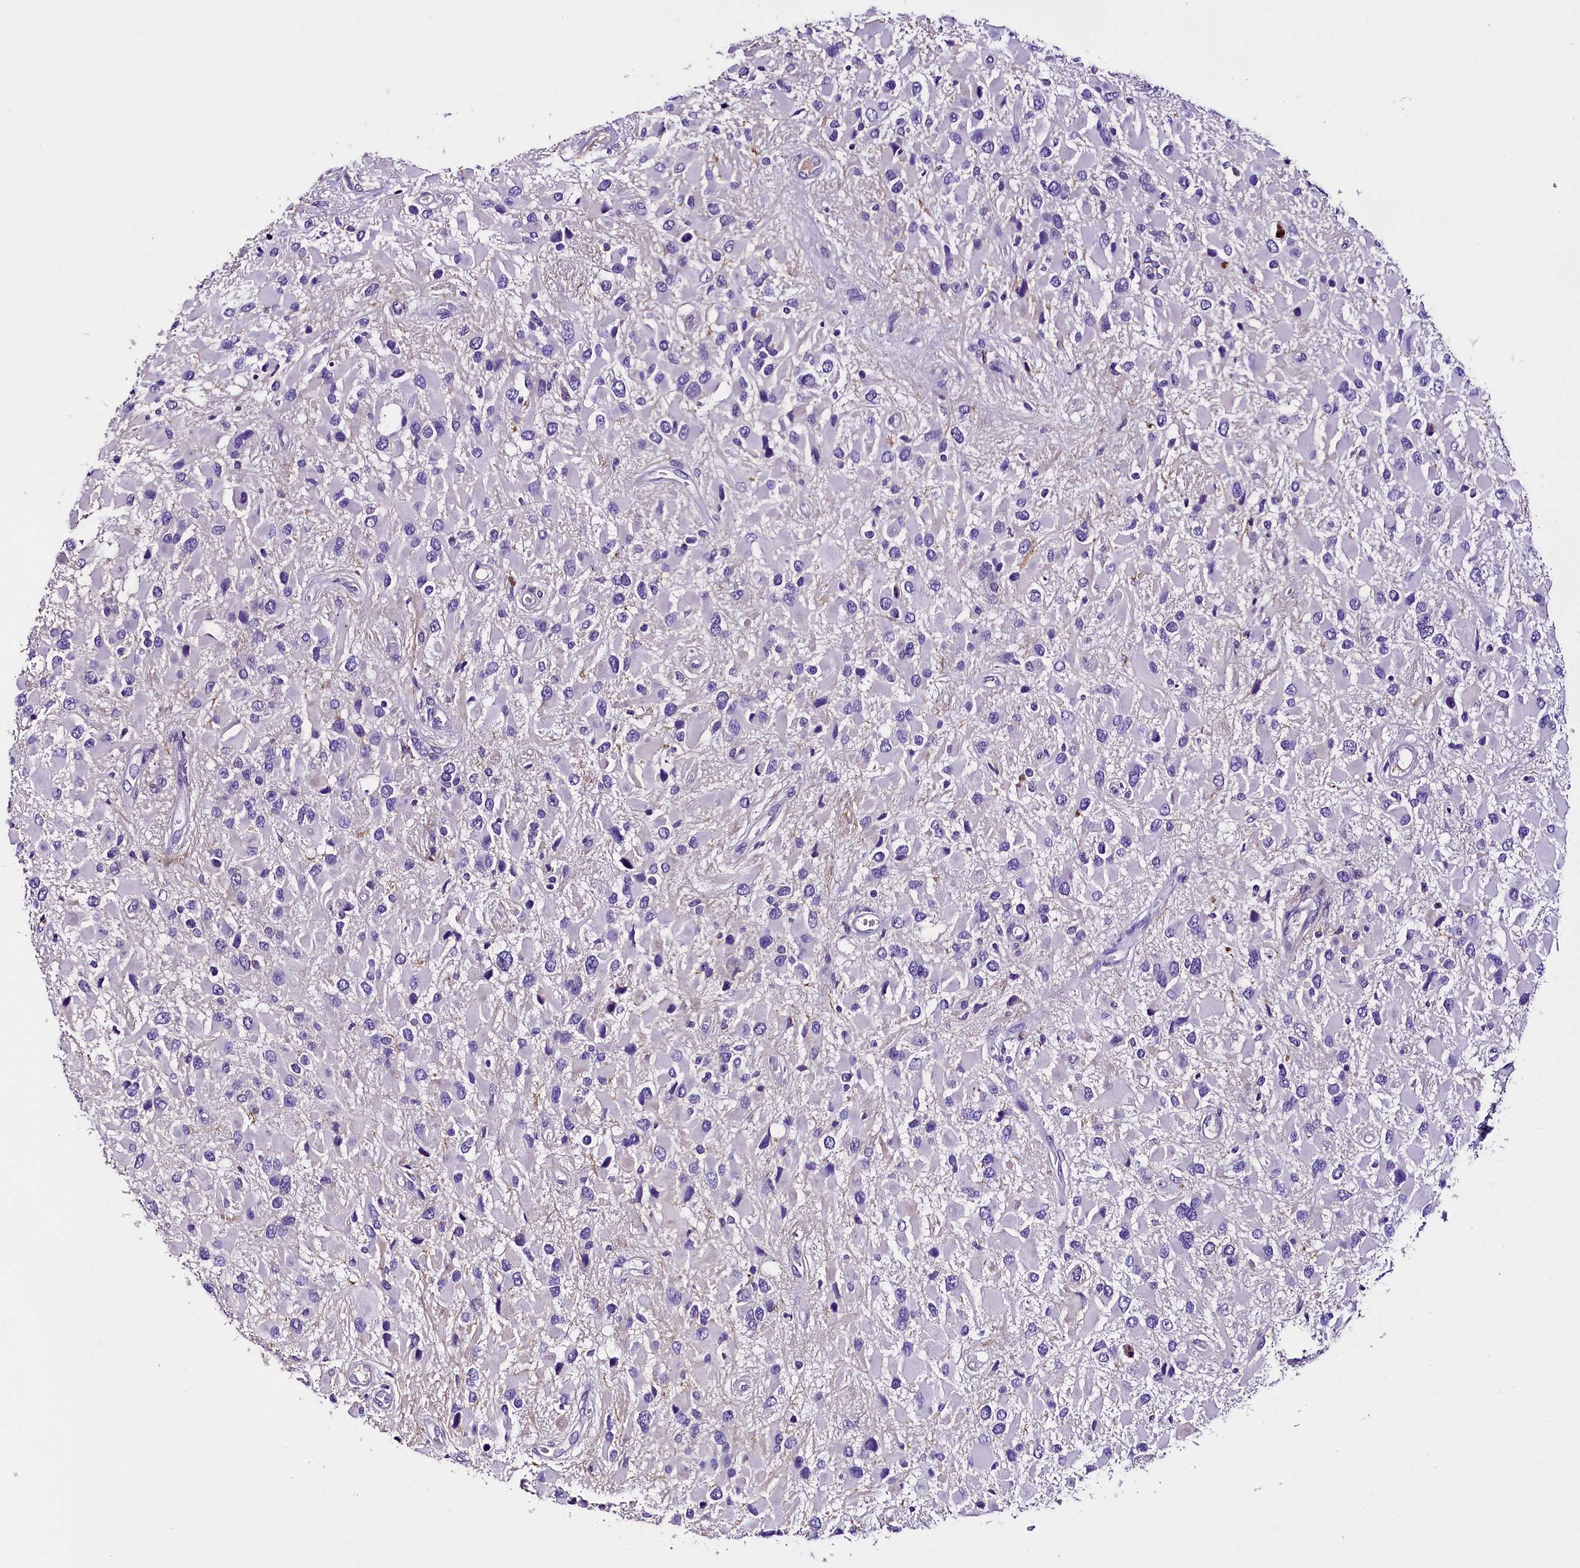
{"staining": {"intensity": "negative", "quantity": "none", "location": "none"}, "tissue": "glioma", "cell_type": "Tumor cells", "image_type": "cancer", "snomed": [{"axis": "morphology", "description": "Glioma, malignant, High grade"}, {"axis": "topography", "description": "Brain"}], "caption": "Tumor cells are negative for brown protein staining in glioma. The staining was performed using DAB (3,3'-diaminobenzidine) to visualize the protein expression in brown, while the nuclei were stained in blue with hematoxylin (Magnification: 20x).", "gene": "MEX3B", "patient": {"sex": "male", "age": 53}}